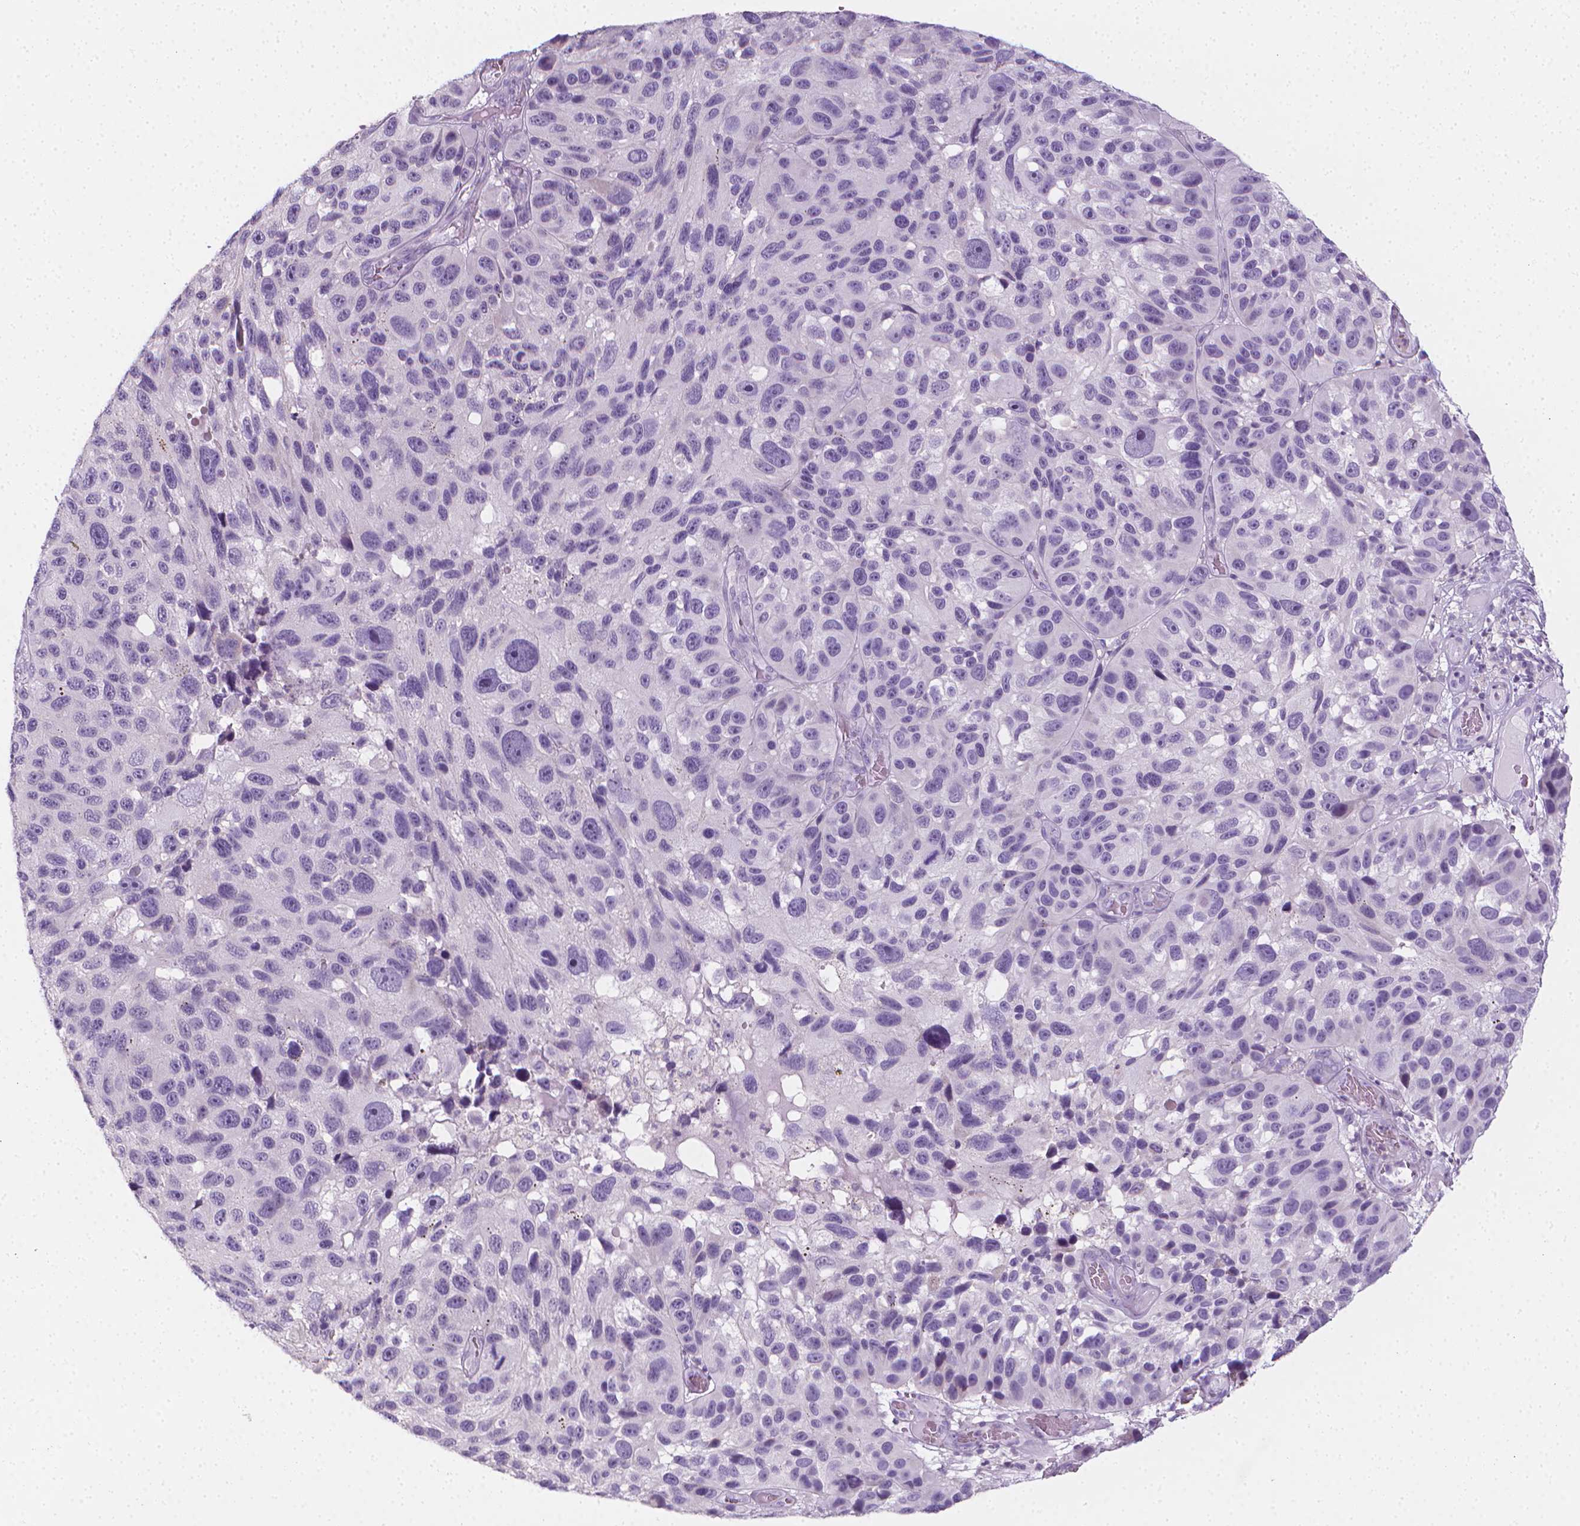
{"staining": {"intensity": "negative", "quantity": "none", "location": "none"}, "tissue": "melanoma", "cell_type": "Tumor cells", "image_type": "cancer", "snomed": [{"axis": "morphology", "description": "Malignant melanoma, NOS"}, {"axis": "topography", "description": "Skin"}], "caption": "Protein analysis of malignant melanoma displays no significant staining in tumor cells.", "gene": "DCAF8L1", "patient": {"sex": "male", "age": 53}}